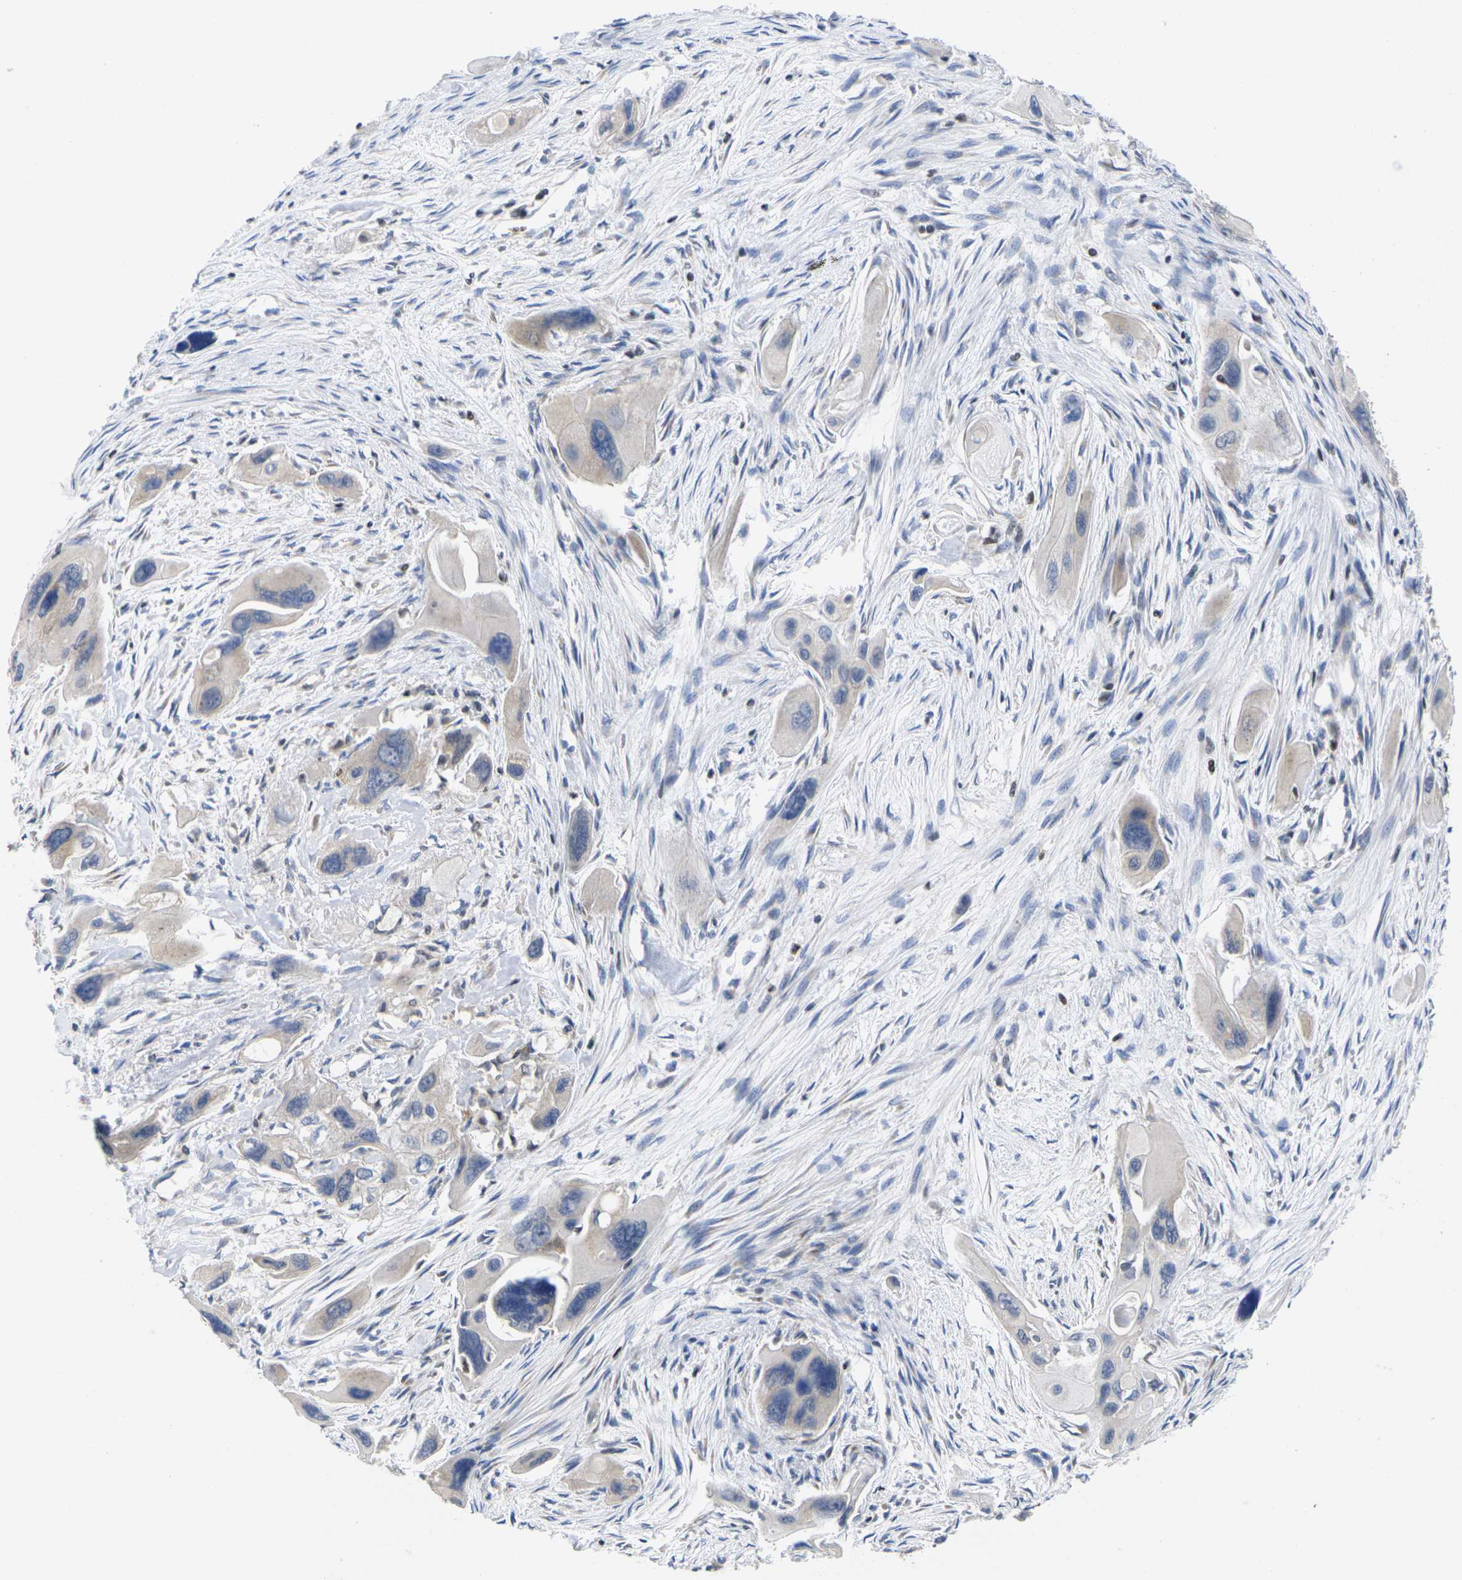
{"staining": {"intensity": "negative", "quantity": "none", "location": "none"}, "tissue": "pancreatic cancer", "cell_type": "Tumor cells", "image_type": "cancer", "snomed": [{"axis": "morphology", "description": "Adenocarcinoma, NOS"}, {"axis": "topography", "description": "Pancreas"}], "caption": "High magnification brightfield microscopy of pancreatic cancer stained with DAB (brown) and counterstained with hematoxylin (blue): tumor cells show no significant staining.", "gene": "IKZF1", "patient": {"sex": "male", "age": 73}}